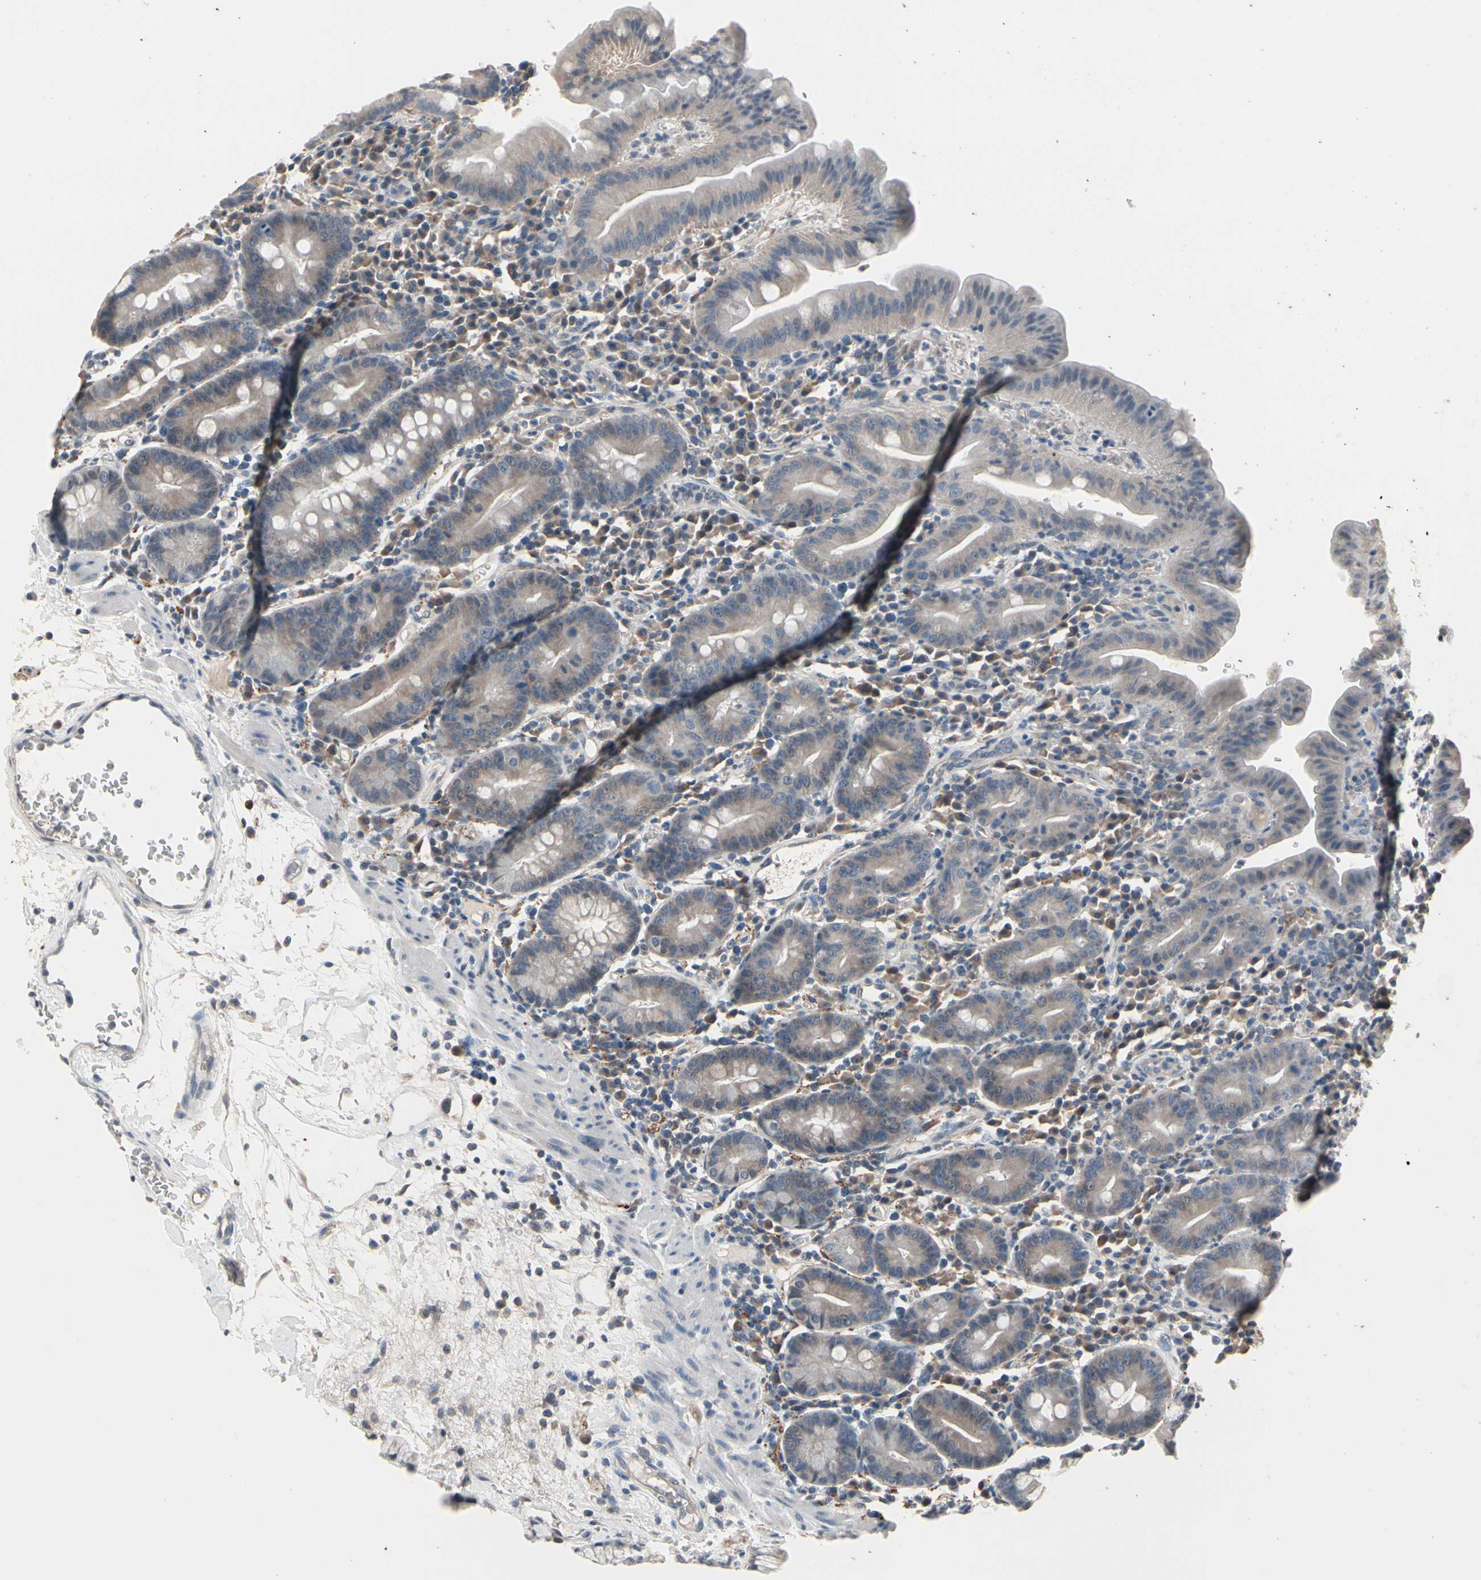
{"staining": {"intensity": "weak", "quantity": "25%-75%", "location": "cytoplasmic/membranous"}, "tissue": "duodenum", "cell_type": "Glandular cells", "image_type": "normal", "snomed": [{"axis": "morphology", "description": "Normal tissue, NOS"}, {"axis": "topography", "description": "Duodenum"}], "caption": "DAB immunohistochemical staining of benign human duodenum displays weak cytoplasmic/membranous protein positivity in about 25%-75% of glandular cells. (brown staining indicates protein expression, while blue staining denotes nuclei).", "gene": "SV2A", "patient": {"sex": "male", "age": 50}}